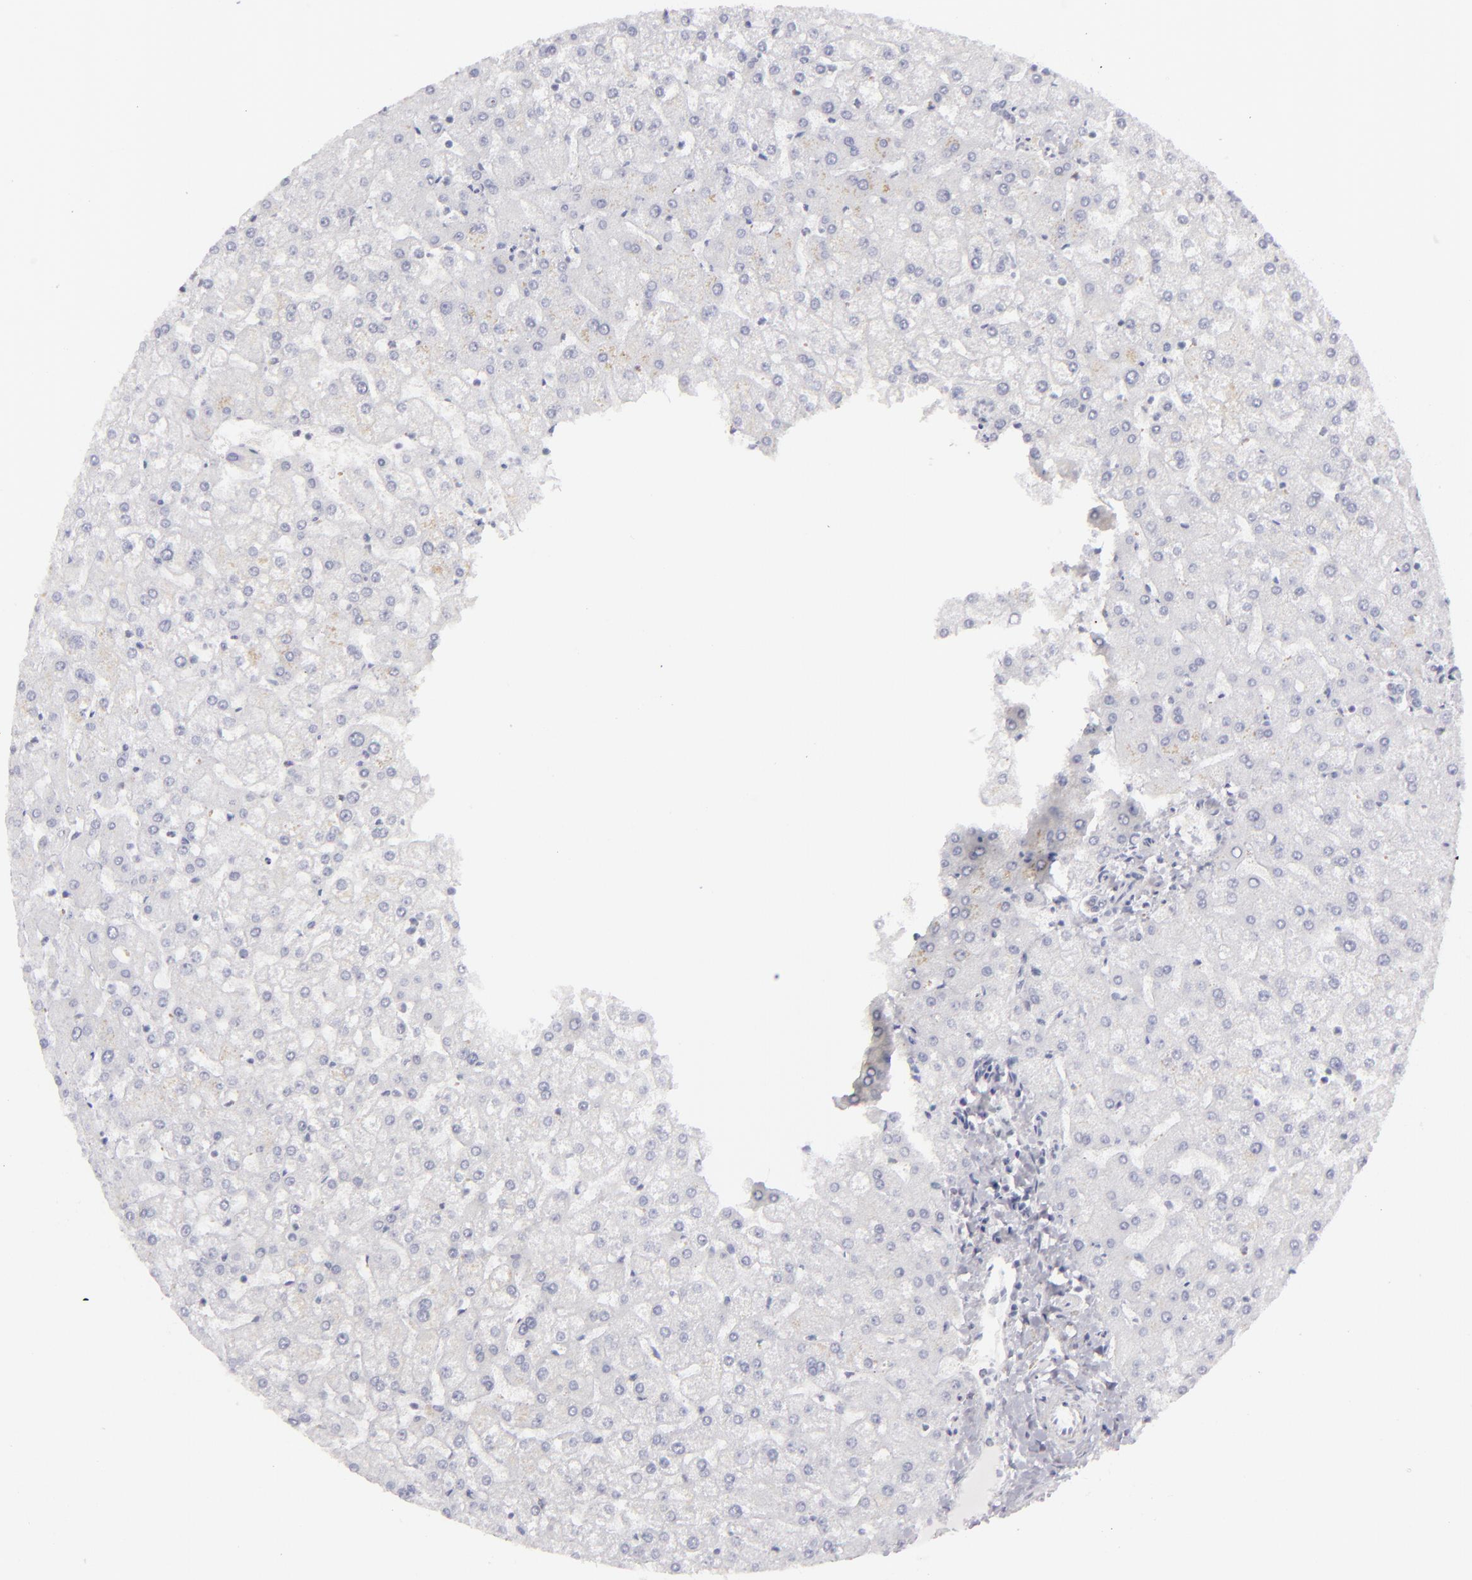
{"staining": {"intensity": "negative", "quantity": "none", "location": "none"}, "tissue": "liver", "cell_type": "Cholangiocytes", "image_type": "normal", "snomed": [{"axis": "morphology", "description": "Normal tissue, NOS"}, {"axis": "topography", "description": "Liver"}], "caption": "Immunohistochemistry (IHC) photomicrograph of normal liver stained for a protein (brown), which demonstrates no expression in cholangiocytes. The staining is performed using DAB brown chromogen with nuclei counter-stained in using hematoxylin.", "gene": "FLG", "patient": {"sex": "female", "age": 32}}